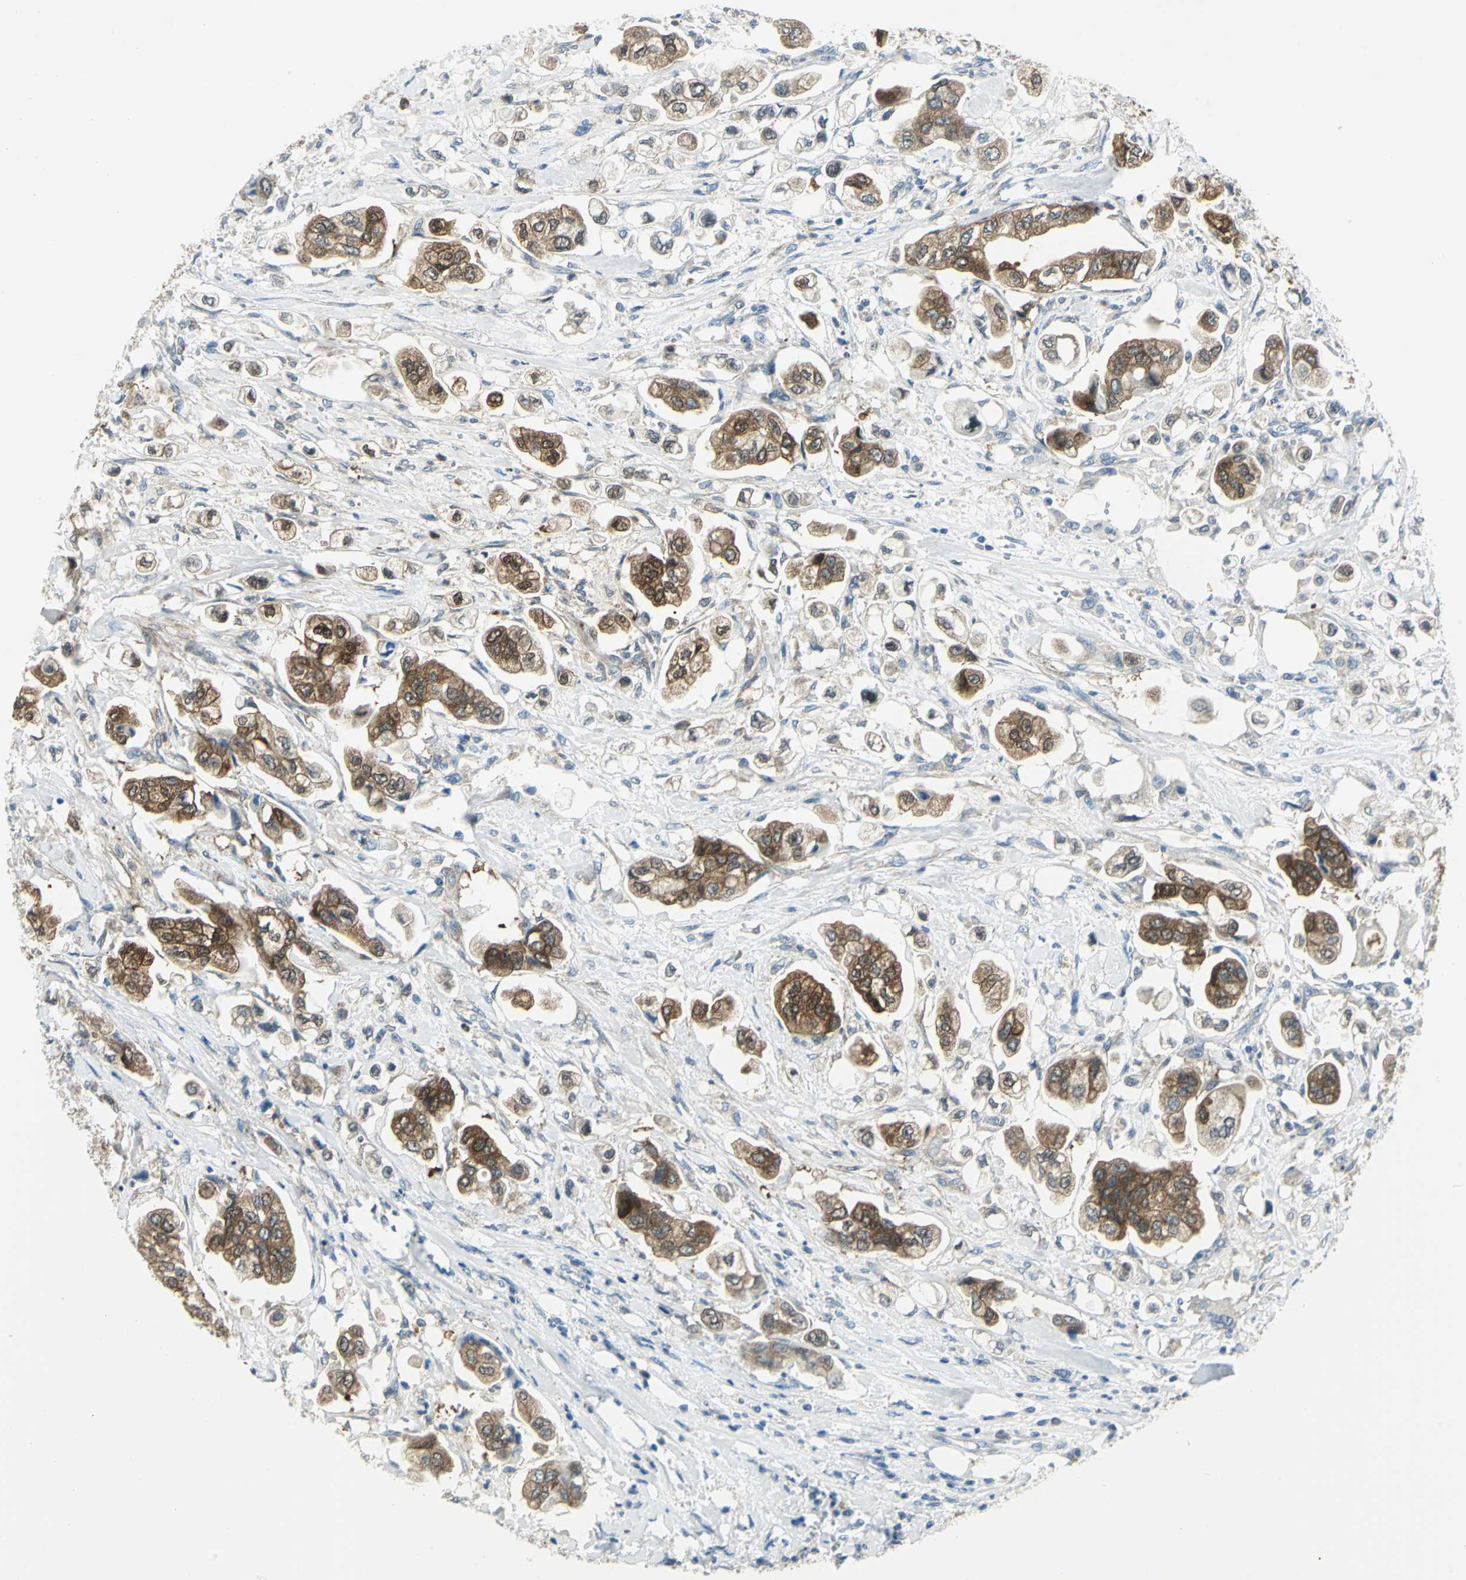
{"staining": {"intensity": "strong", "quantity": ">75%", "location": "cytoplasmic/membranous"}, "tissue": "stomach cancer", "cell_type": "Tumor cells", "image_type": "cancer", "snomed": [{"axis": "morphology", "description": "Adenocarcinoma, NOS"}, {"axis": "topography", "description": "Stomach"}], "caption": "This micrograph demonstrates IHC staining of human stomach cancer, with high strong cytoplasmic/membranous positivity in approximately >75% of tumor cells.", "gene": "ALDOA", "patient": {"sex": "male", "age": 62}}